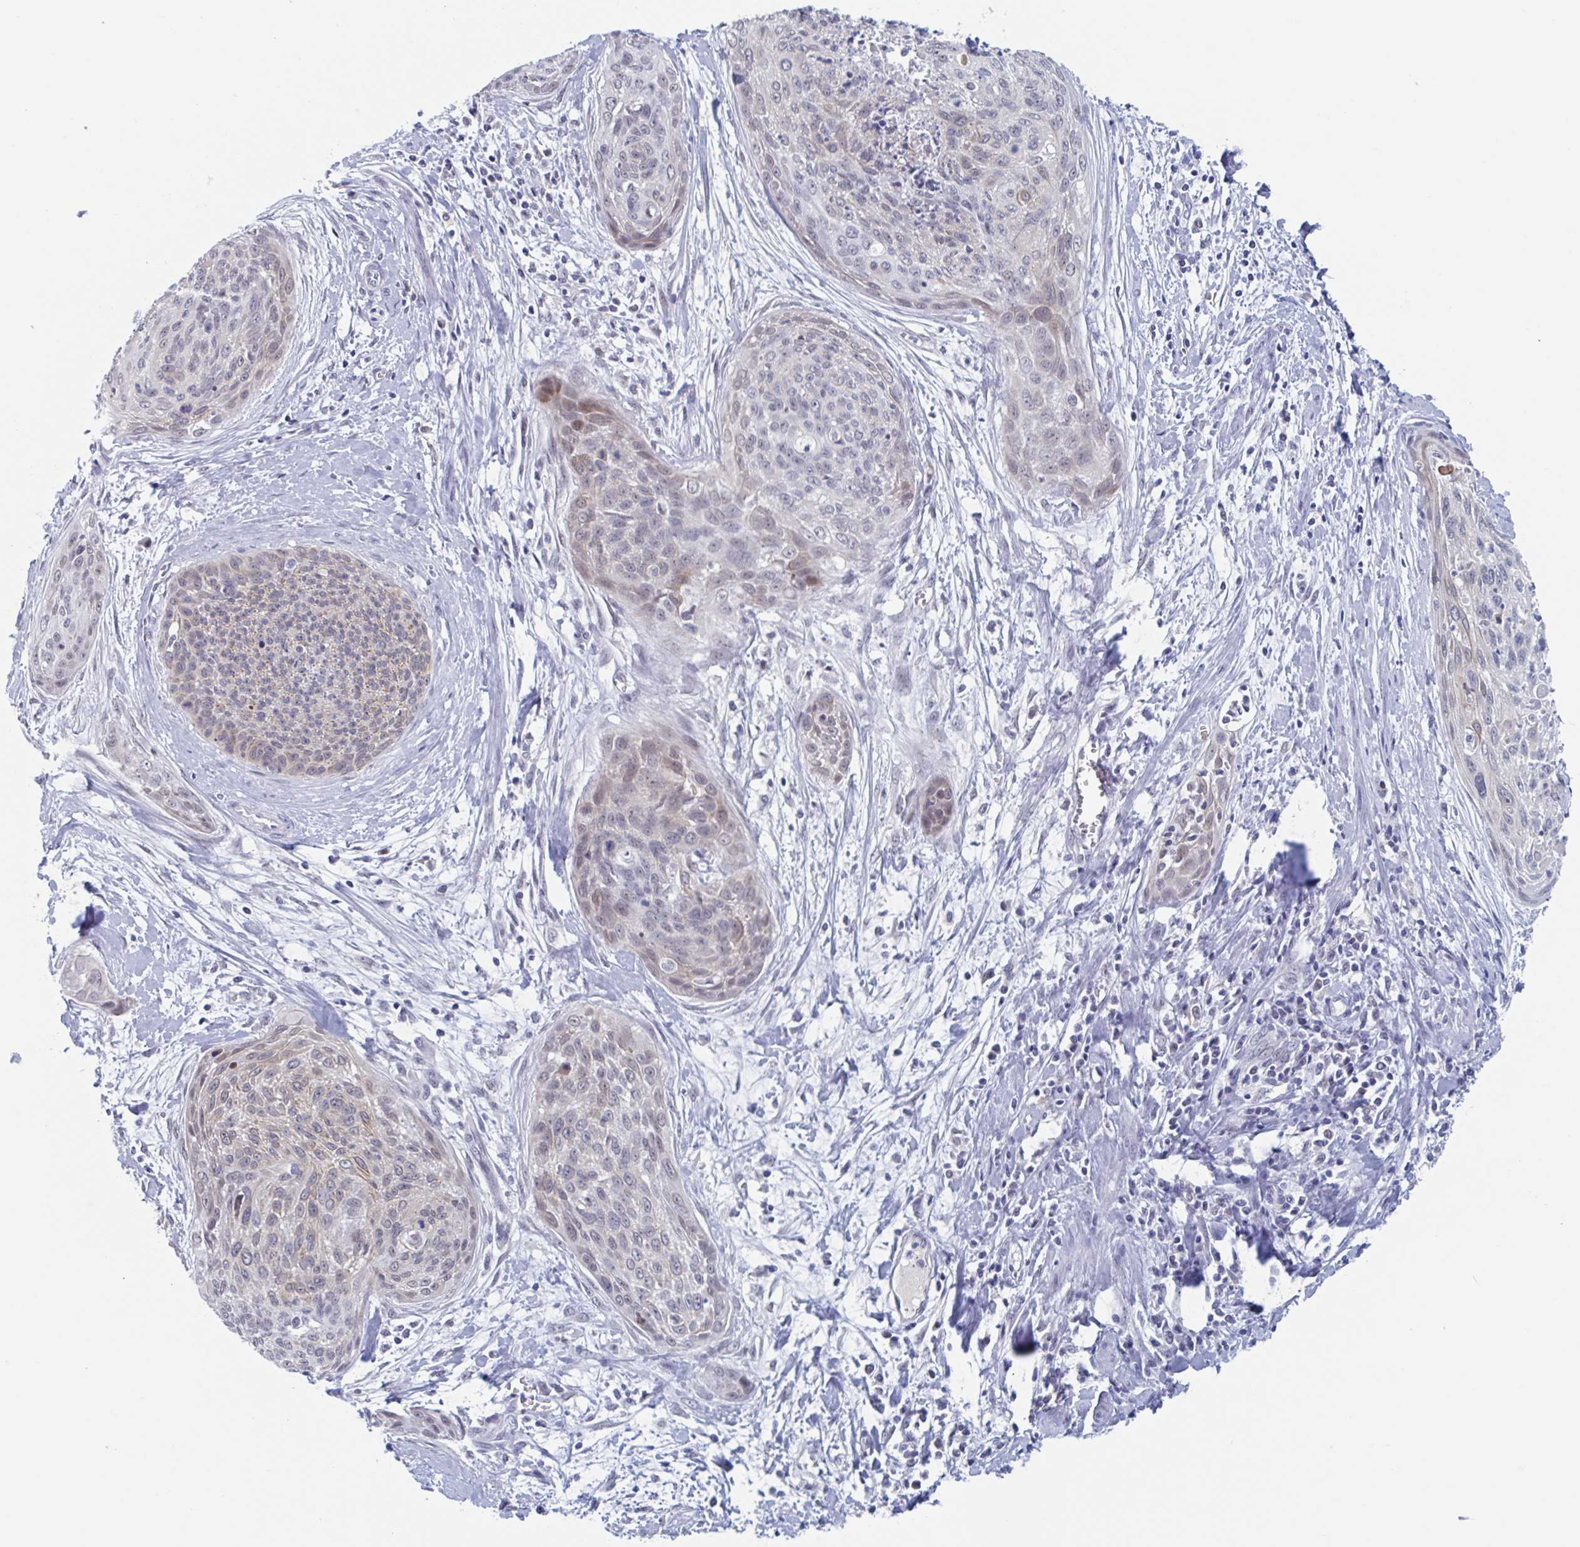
{"staining": {"intensity": "moderate", "quantity": "<25%", "location": "cytoplasmic/membranous,nuclear"}, "tissue": "cervical cancer", "cell_type": "Tumor cells", "image_type": "cancer", "snomed": [{"axis": "morphology", "description": "Squamous cell carcinoma, NOS"}, {"axis": "topography", "description": "Cervix"}], "caption": "Cervical cancer (squamous cell carcinoma) stained with DAB immunohistochemistry exhibits low levels of moderate cytoplasmic/membranous and nuclear staining in about <25% of tumor cells.", "gene": "KDM4D", "patient": {"sex": "female", "age": 55}}